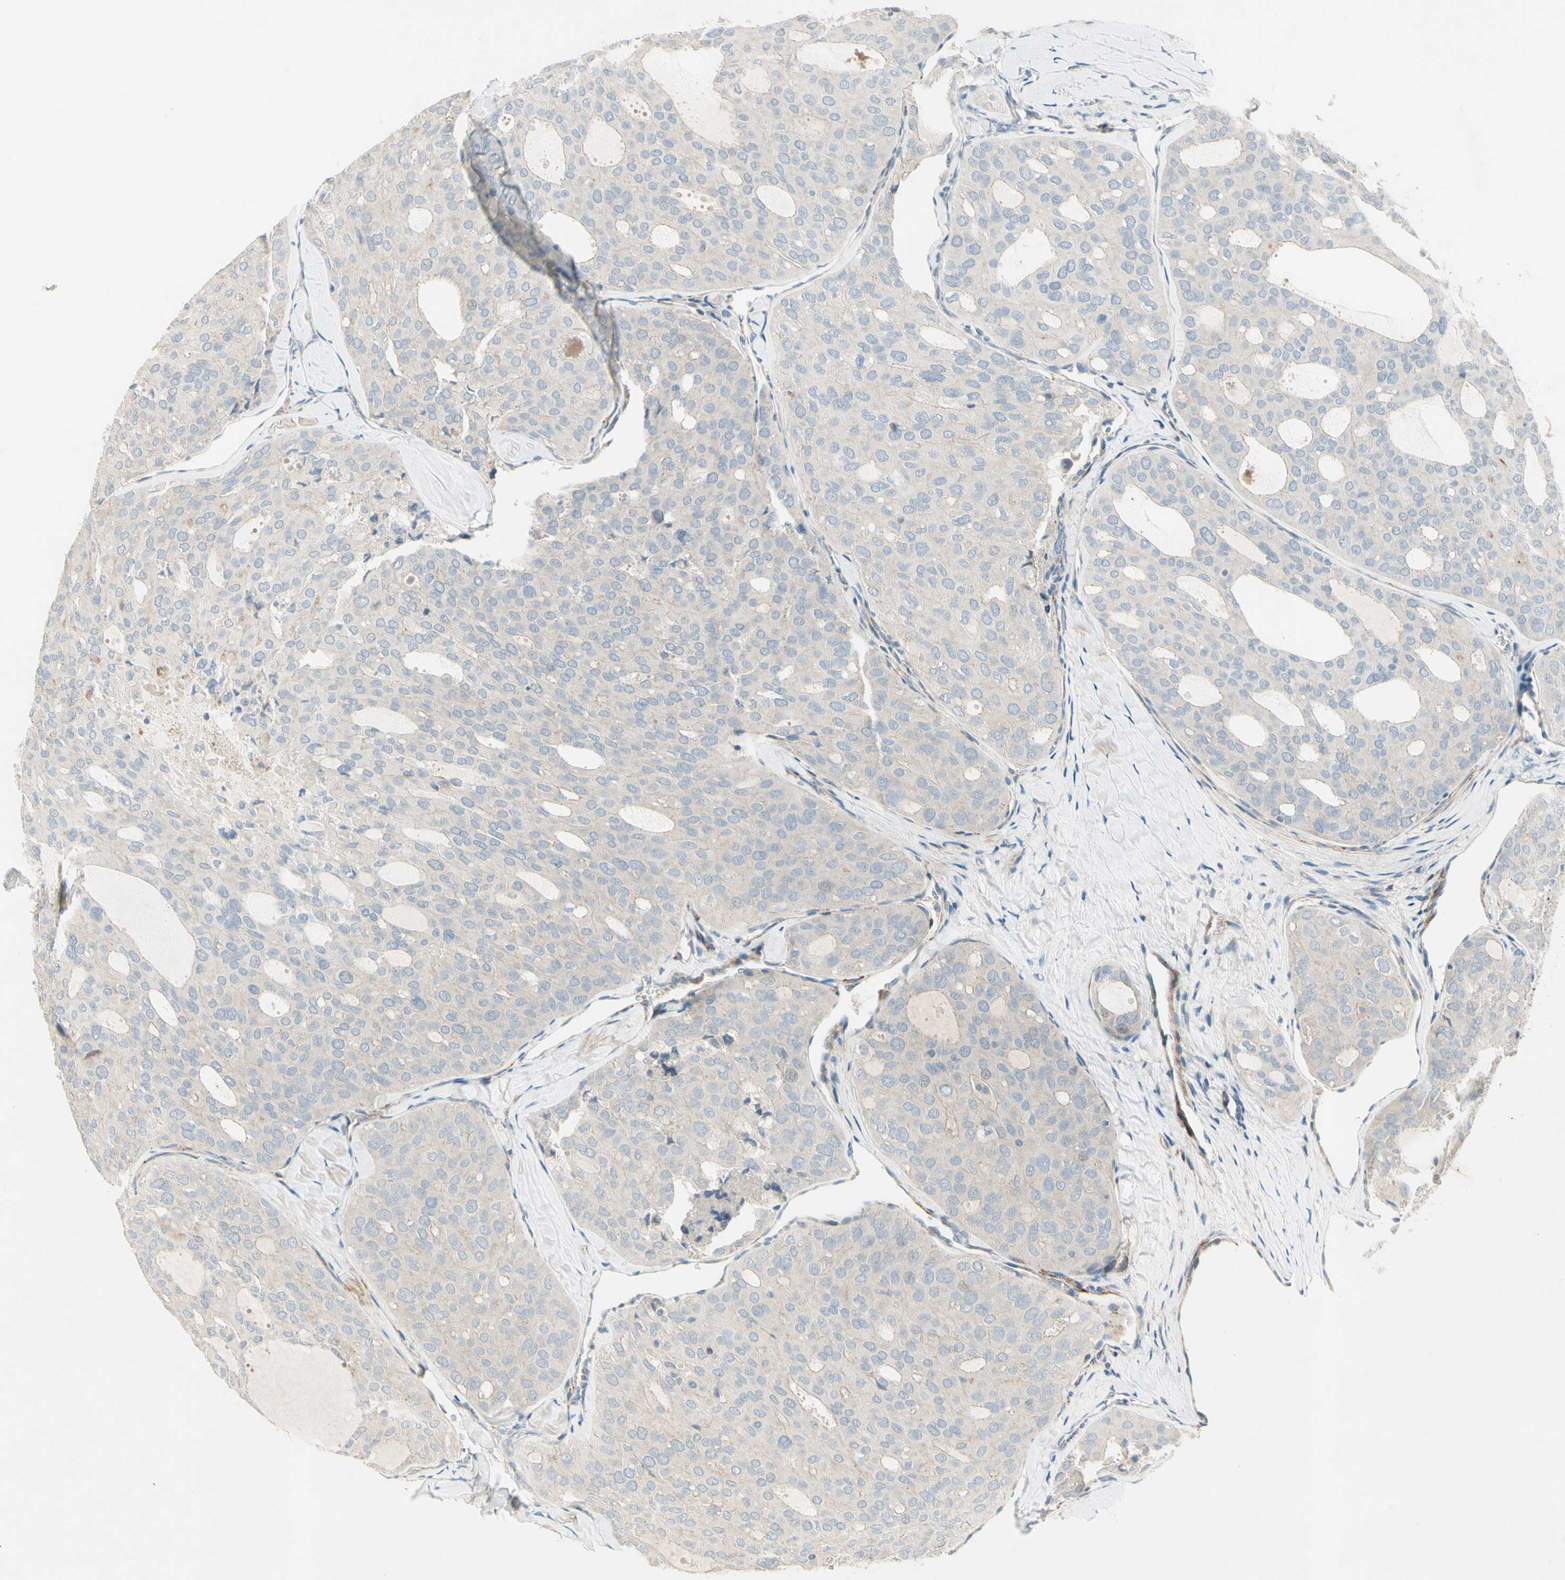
{"staining": {"intensity": "weak", "quantity": "25%-75%", "location": "cytoplasmic/membranous"}, "tissue": "thyroid cancer", "cell_type": "Tumor cells", "image_type": "cancer", "snomed": [{"axis": "morphology", "description": "Follicular adenoma carcinoma, NOS"}, {"axis": "topography", "description": "Thyroid gland"}], "caption": "Thyroid cancer (follicular adenoma carcinoma) stained for a protein (brown) exhibits weak cytoplasmic/membranous positive staining in about 25%-75% of tumor cells.", "gene": "ADGRA3", "patient": {"sex": "male", "age": 75}}